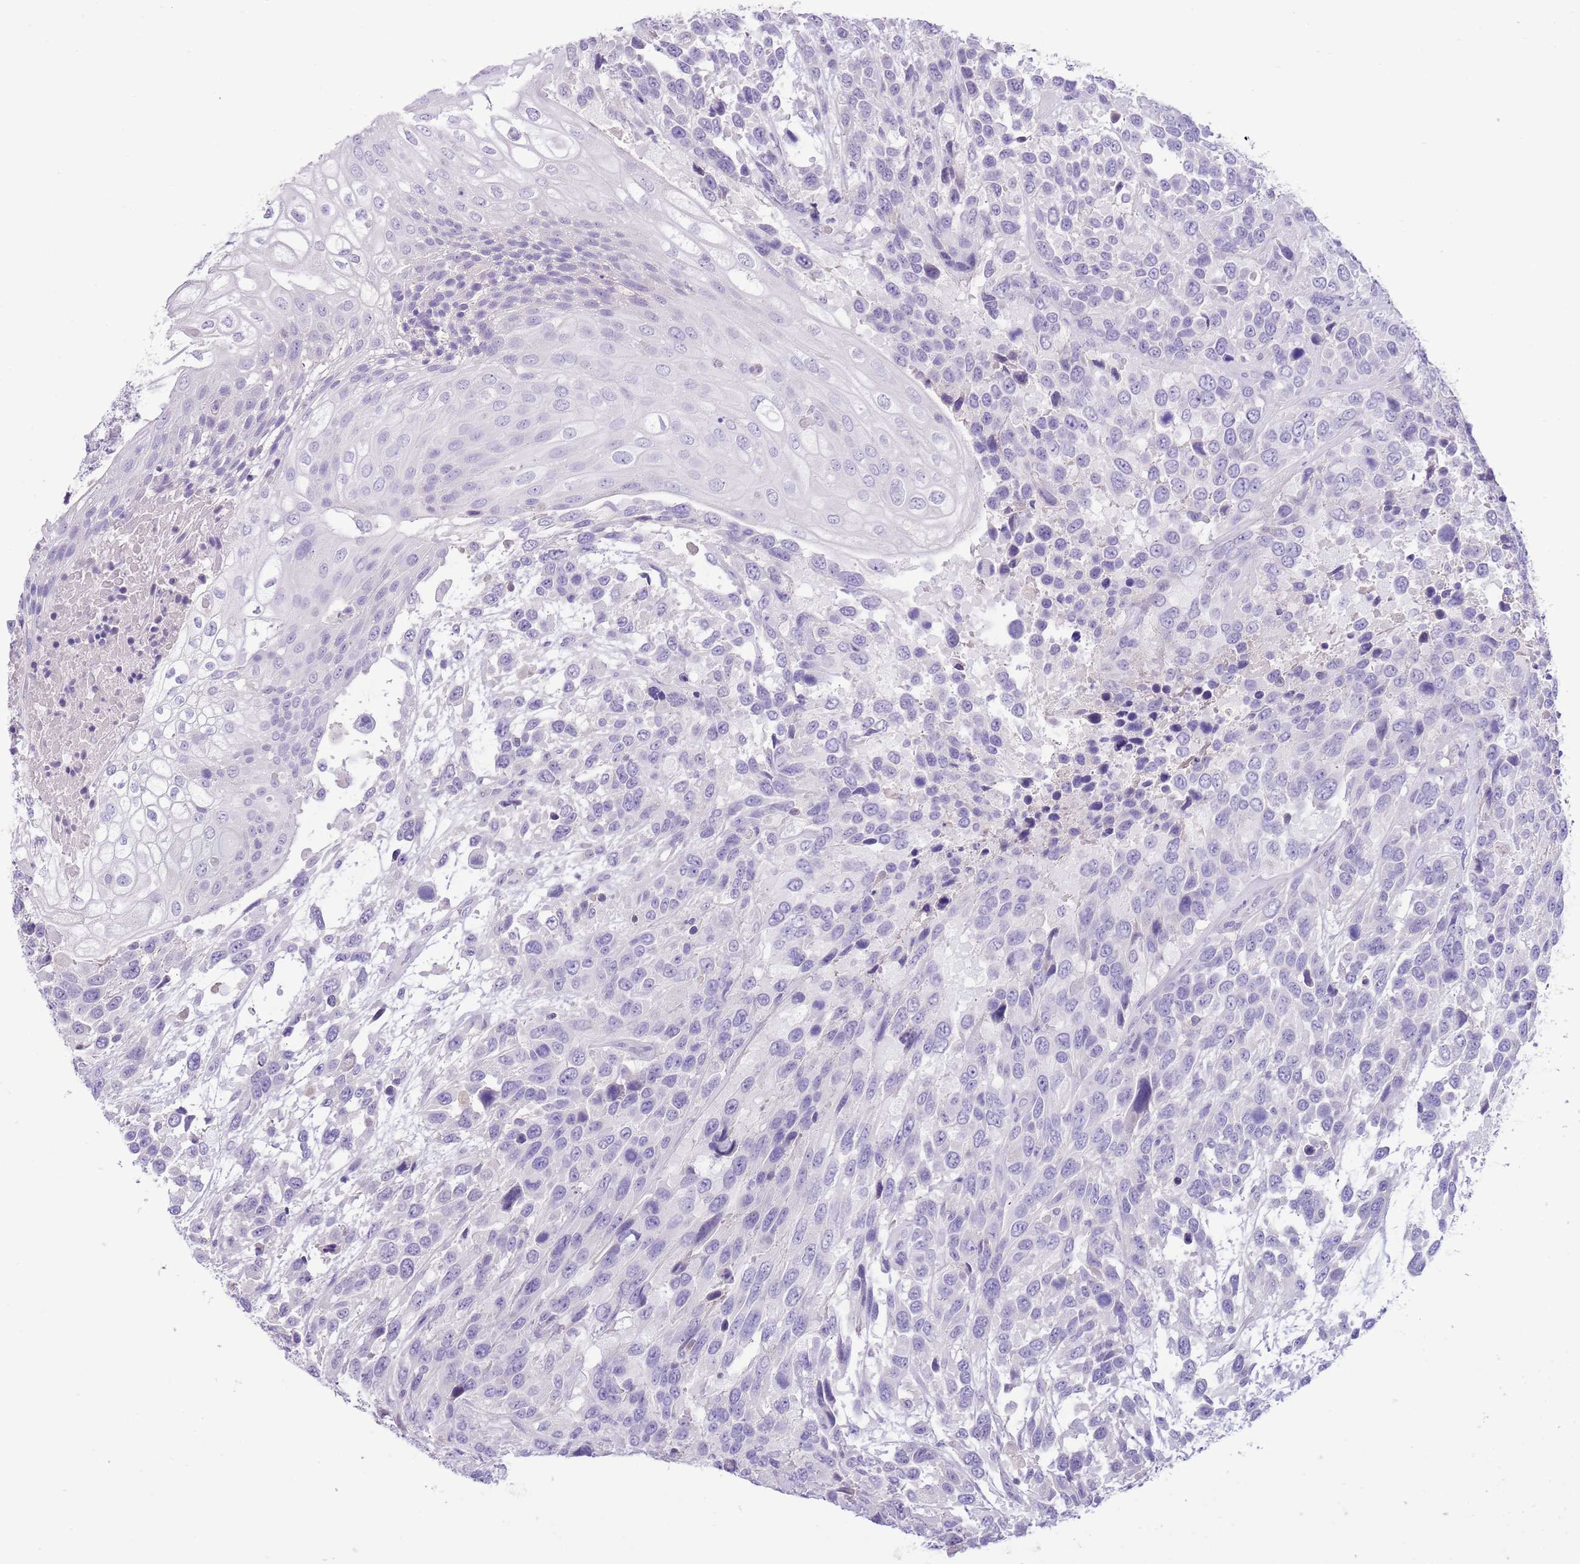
{"staining": {"intensity": "negative", "quantity": "none", "location": "none"}, "tissue": "urothelial cancer", "cell_type": "Tumor cells", "image_type": "cancer", "snomed": [{"axis": "morphology", "description": "Urothelial carcinoma, High grade"}, {"axis": "topography", "description": "Urinary bladder"}], "caption": "This is a photomicrograph of IHC staining of urothelial cancer, which shows no staining in tumor cells. The staining was performed using DAB to visualize the protein expression in brown, while the nuclei were stained in blue with hematoxylin (Magnification: 20x).", "gene": "TOX2", "patient": {"sex": "female", "age": 70}}